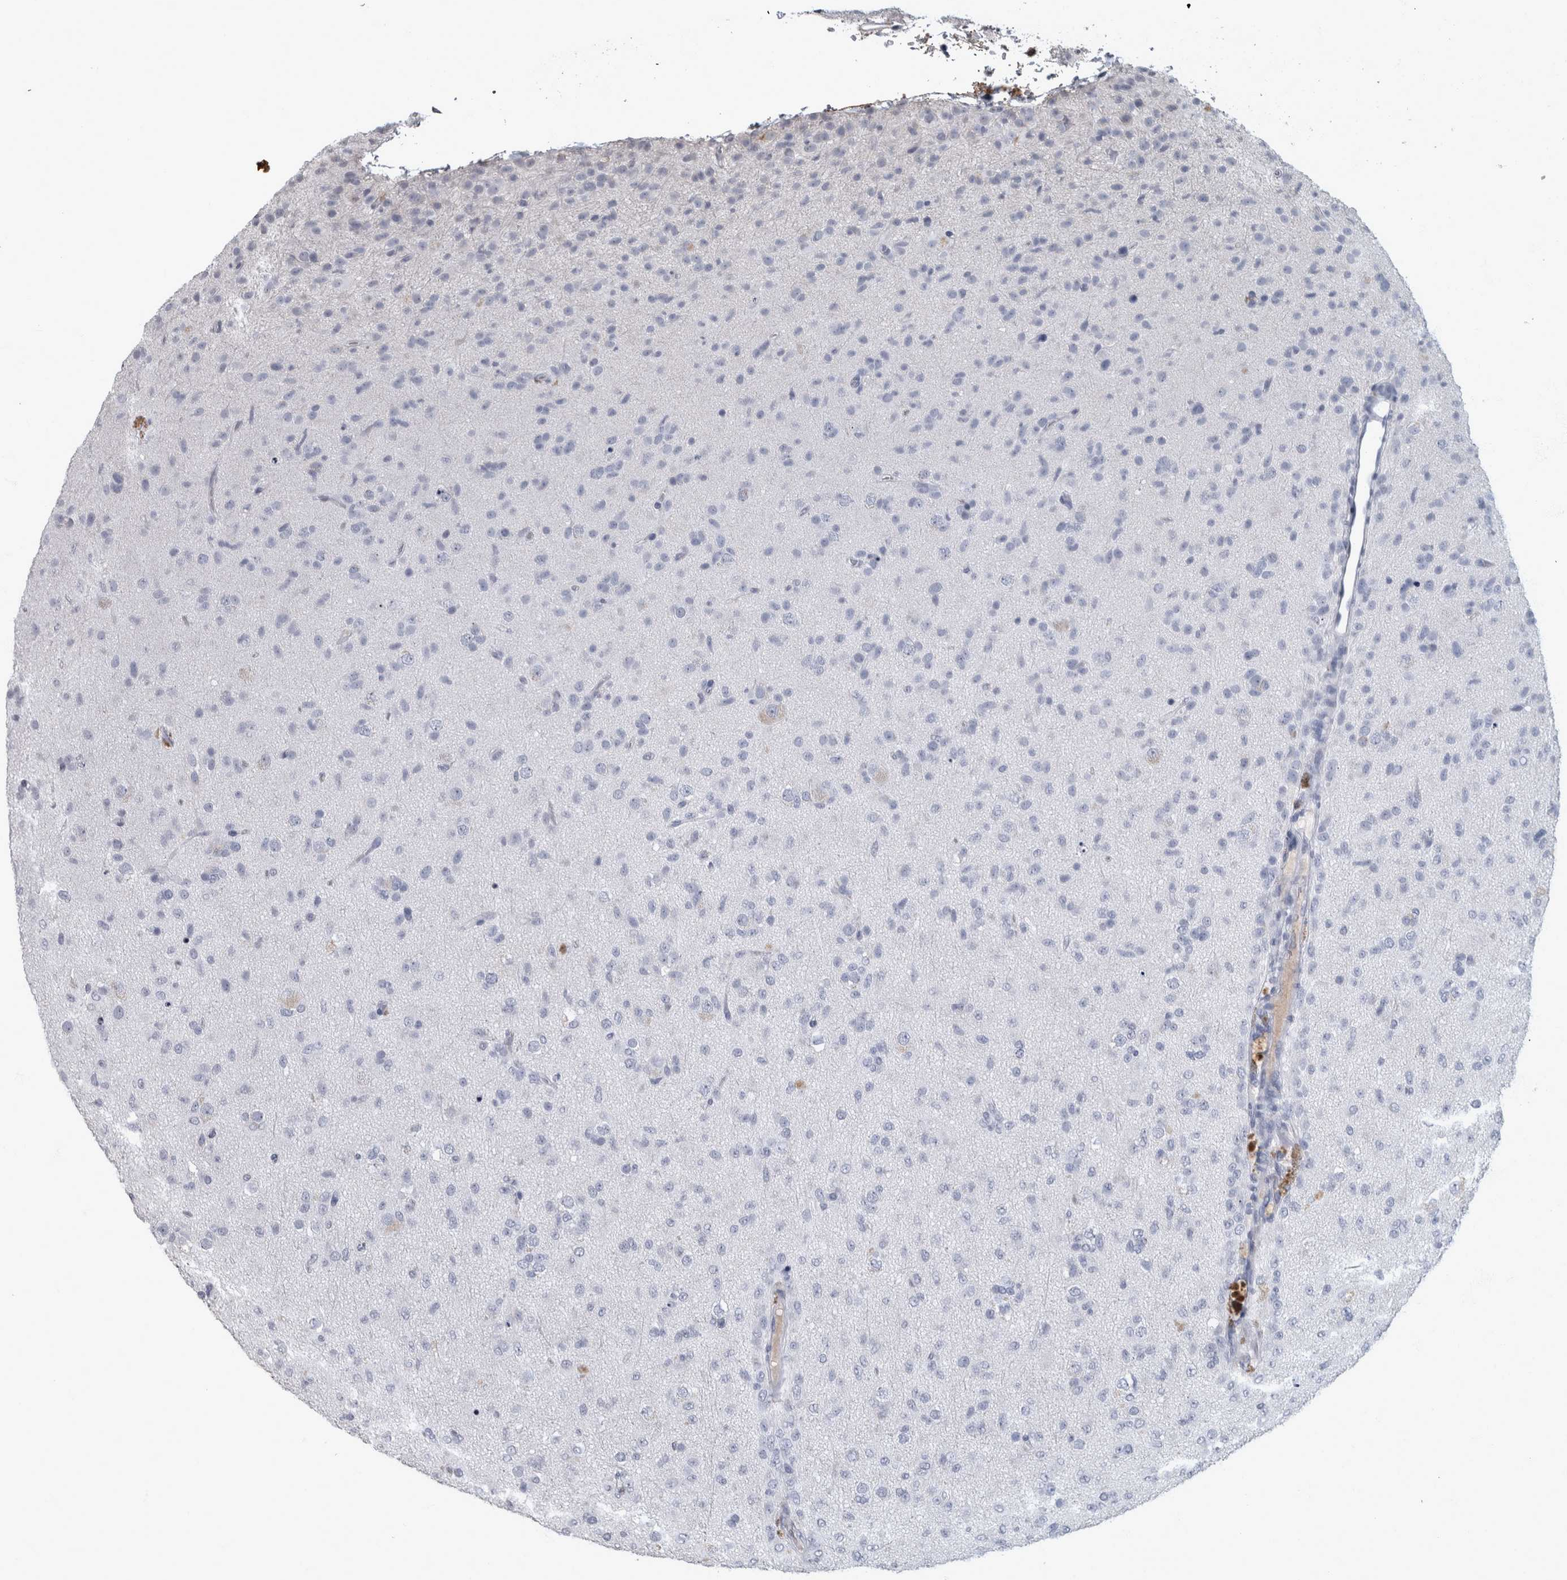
{"staining": {"intensity": "negative", "quantity": "none", "location": "none"}, "tissue": "glioma", "cell_type": "Tumor cells", "image_type": "cancer", "snomed": [{"axis": "morphology", "description": "Glioma, malignant, Low grade"}, {"axis": "topography", "description": "Brain"}], "caption": "High power microscopy histopathology image of an immunohistochemistry micrograph of low-grade glioma (malignant), revealing no significant staining in tumor cells.", "gene": "DSG2", "patient": {"sex": "male", "age": 65}}